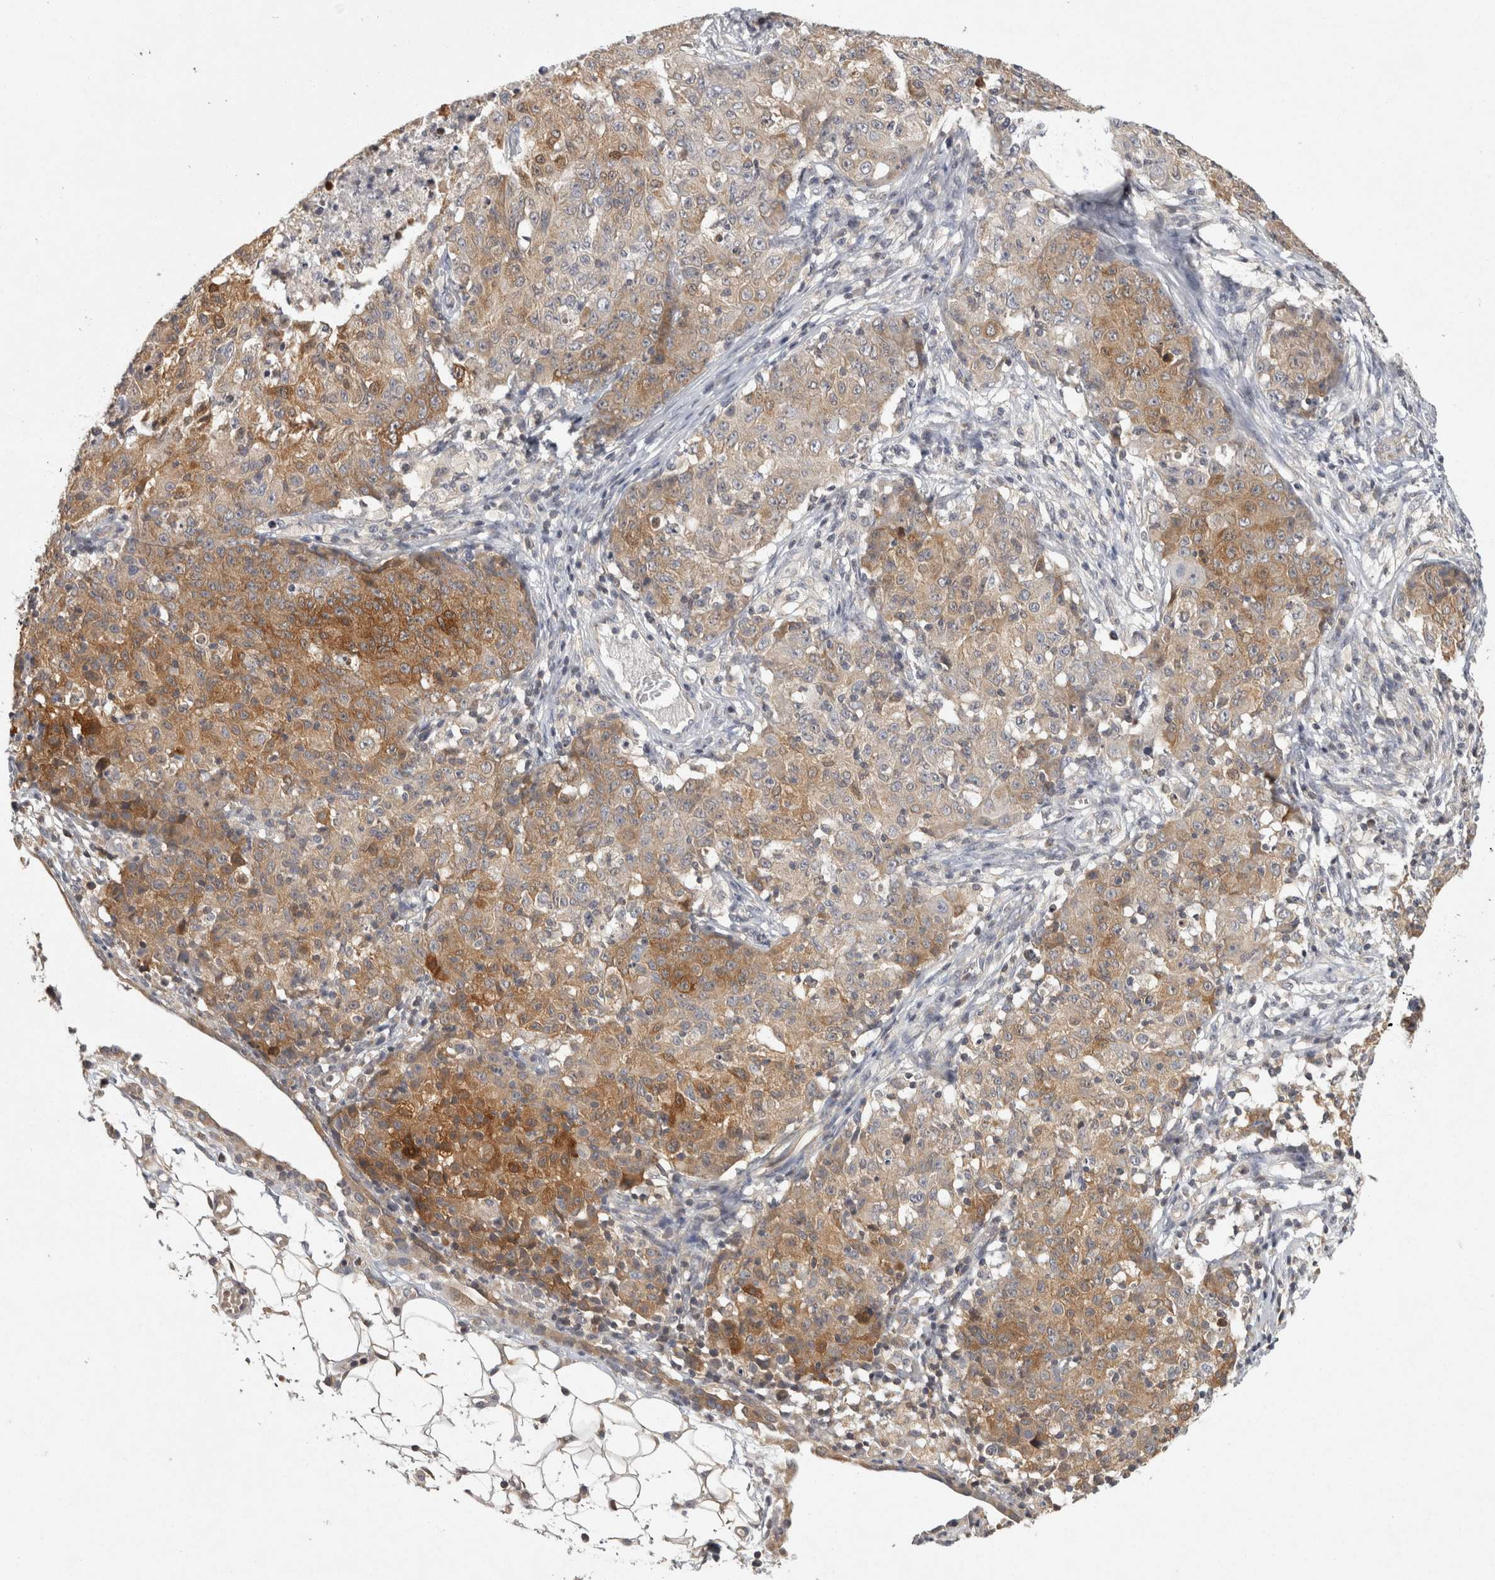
{"staining": {"intensity": "moderate", "quantity": ">75%", "location": "cytoplasmic/membranous"}, "tissue": "ovarian cancer", "cell_type": "Tumor cells", "image_type": "cancer", "snomed": [{"axis": "morphology", "description": "Carcinoma, endometroid"}, {"axis": "topography", "description": "Ovary"}], "caption": "Immunohistochemistry staining of endometroid carcinoma (ovarian), which shows medium levels of moderate cytoplasmic/membranous expression in about >75% of tumor cells indicating moderate cytoplasmic/membranous protein expression. The staining was performed using DAB (brown) for protein detection and nuclei were counterstained in hematoxylin (blue).", "gene": "ACAT2", "patient": {"sex": "female", "age": 42}}